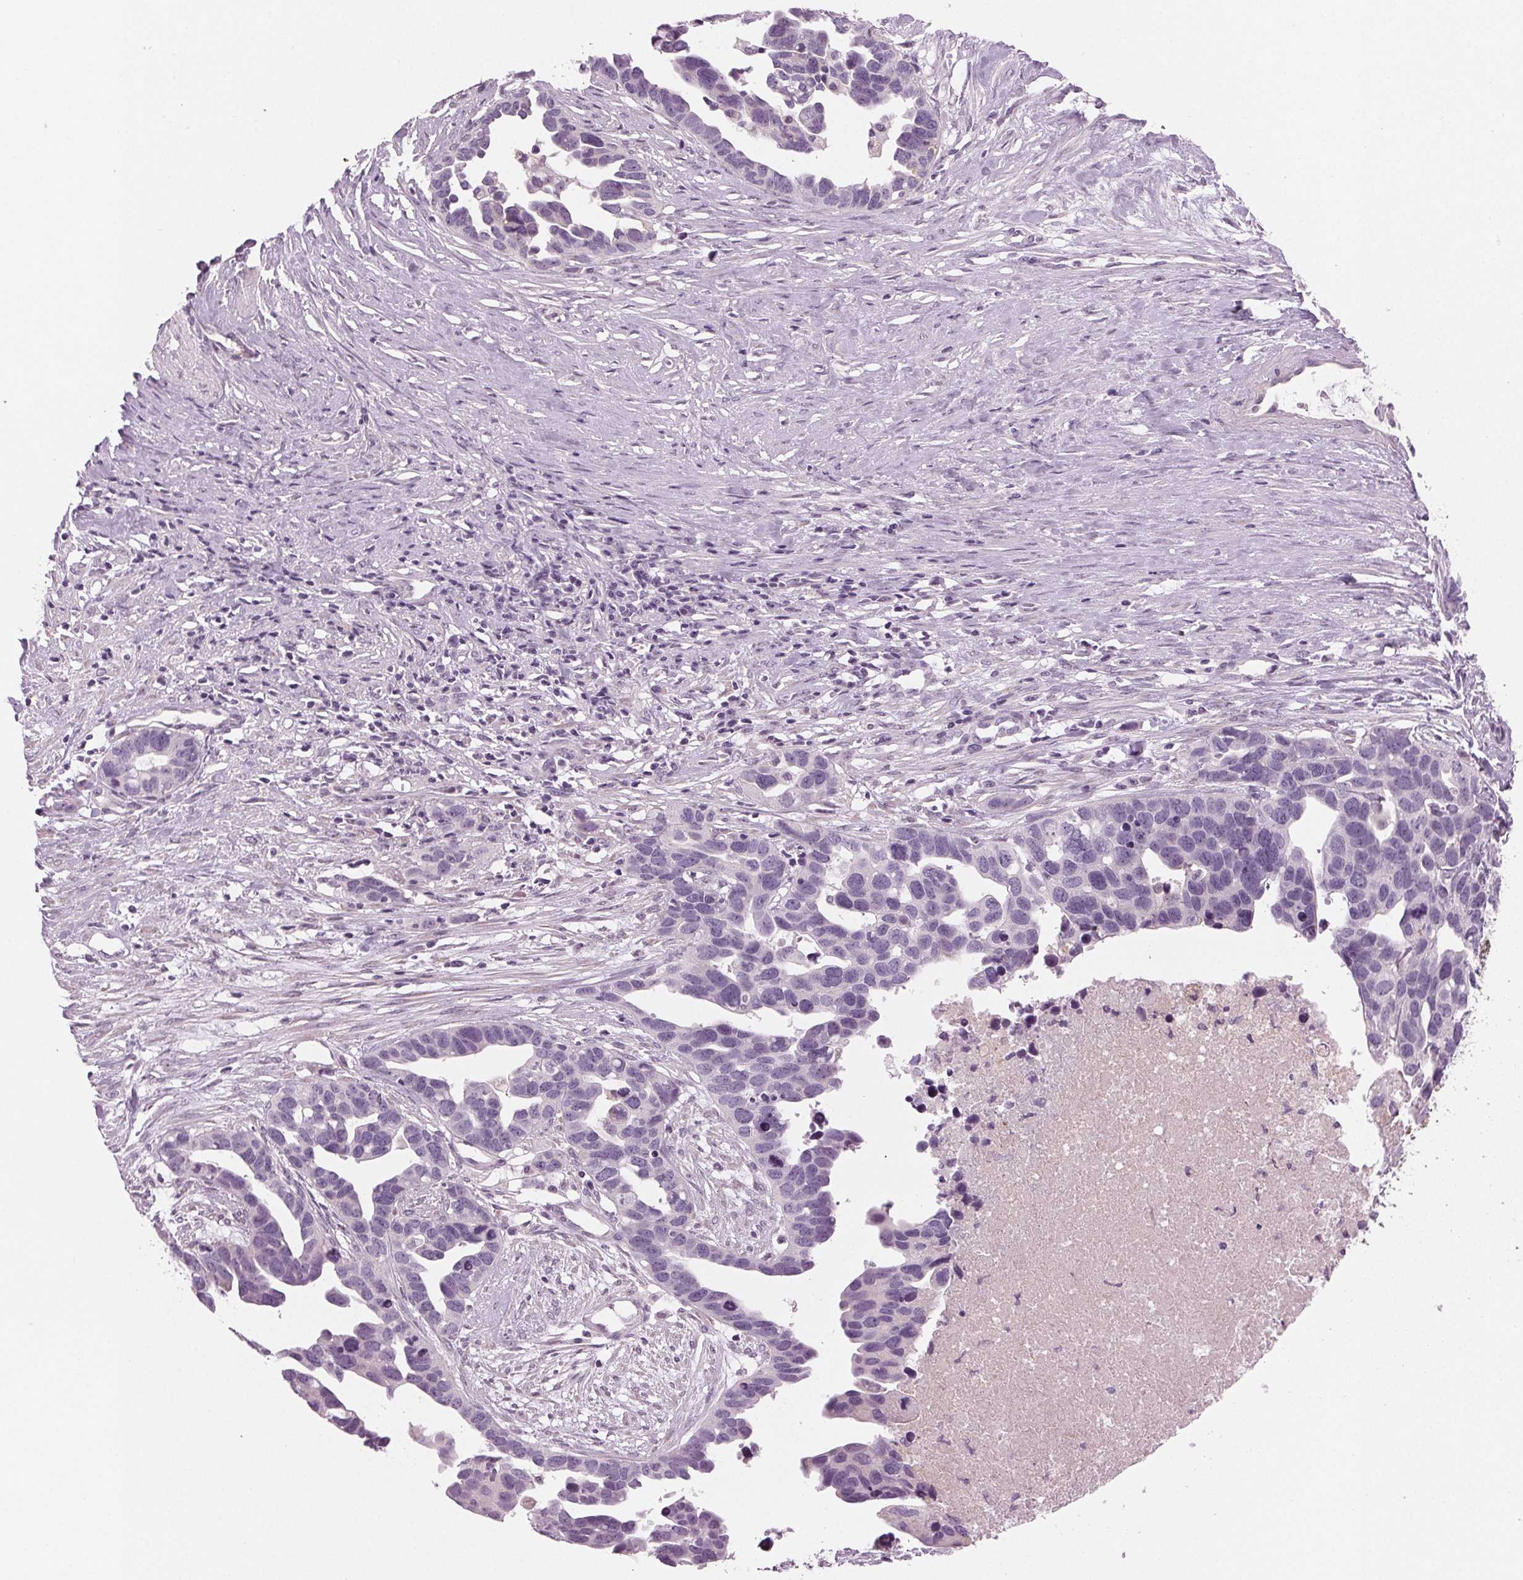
{"staining": {"intensity": "negative", "quantity": "none", "location": "none"}, "tissue": "ovarian cancer", "cell_type": "Tumor cells", "image_type": "cancer", "snomed": [{"axis": "morphology", "description": "Cystadenocarcinoma, serous, NOS"}, {"axis": "topography", "description": "Ovary"}], "caption": "A histopathology image of serous cystadenocarcinoma (ovarian) stained for a protein displays no brown staining in tumor cells.", "gene": "PRAP1", "patient": {"sex": "female", "age": 54}}